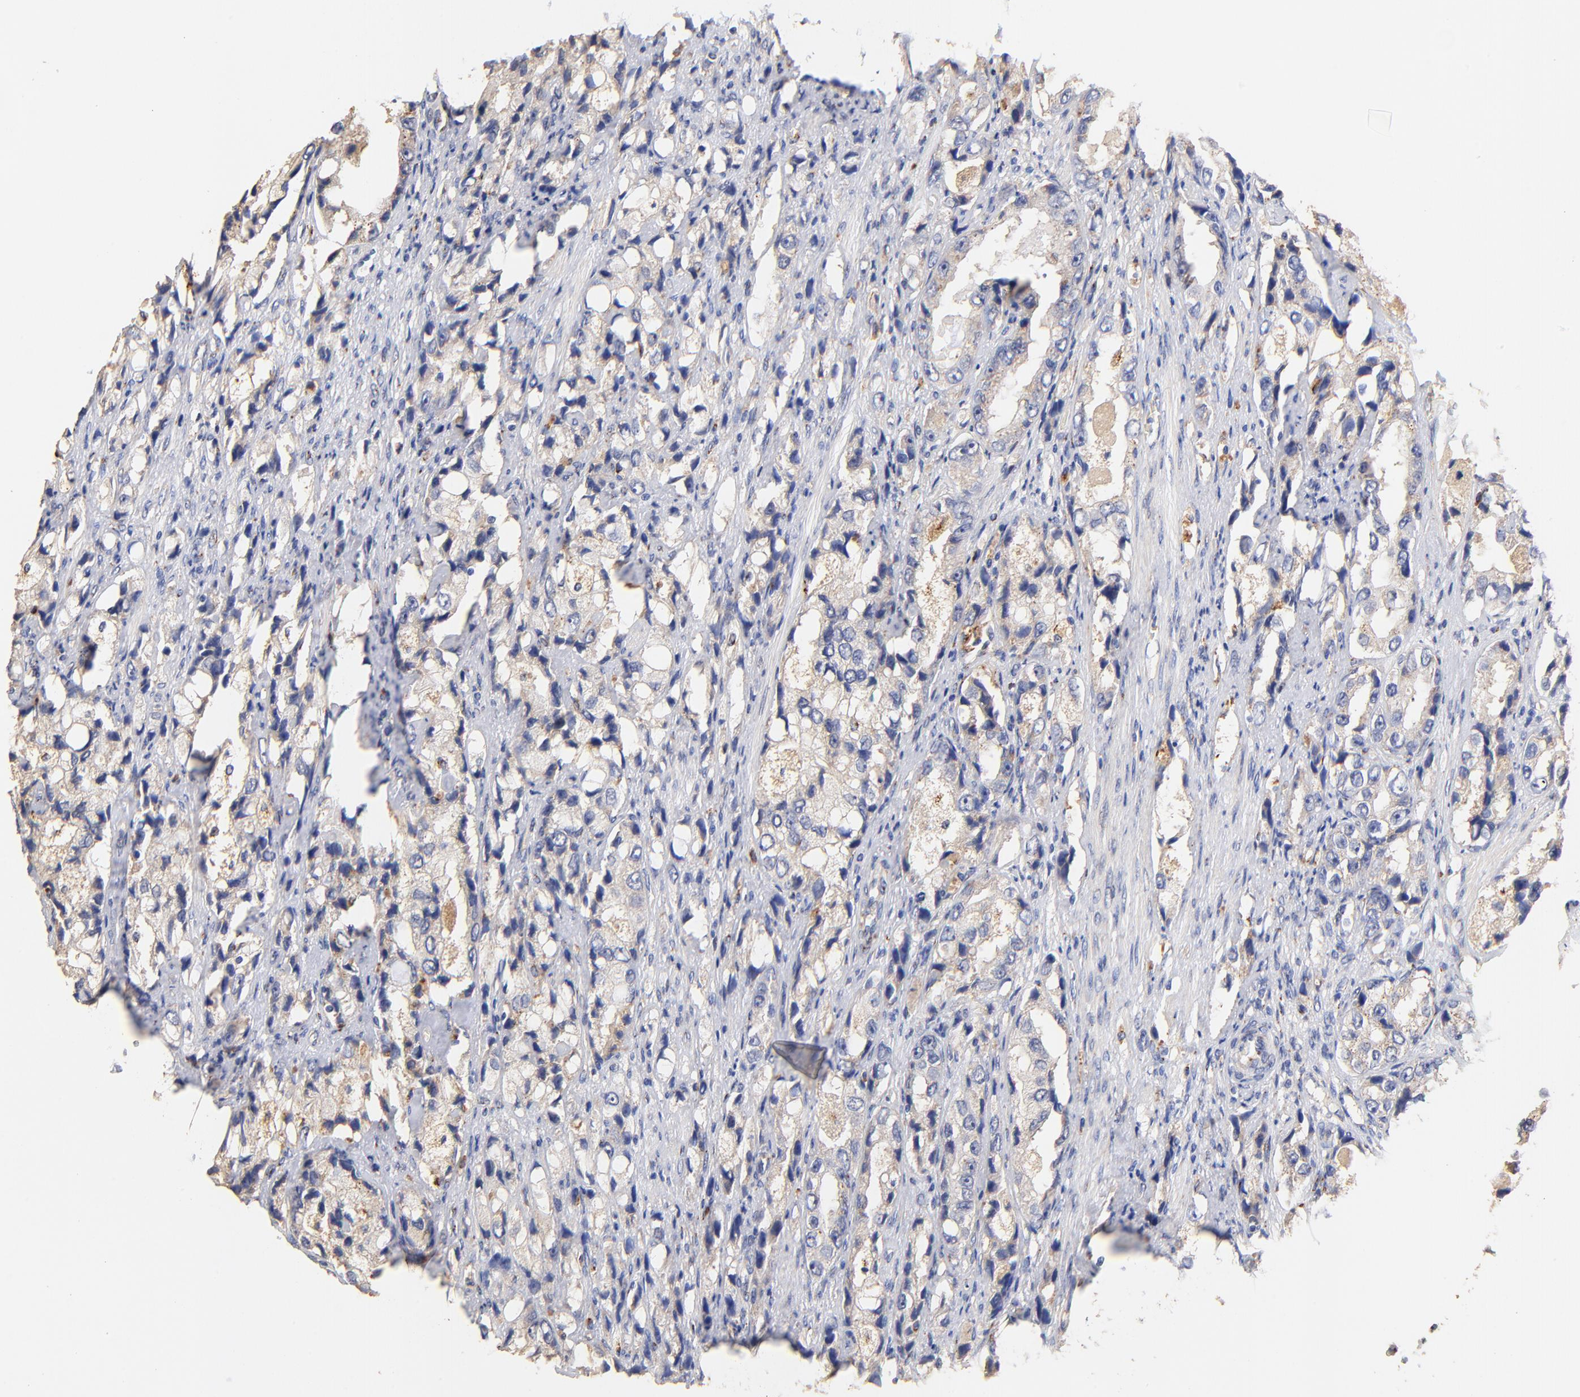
{"staining": {"intensity": "weak", "quantity": "25%-75%", "location": "cytoplasmic/membranous"}, "tissue": "prostate cancer", "cell_type": "Tumor cells", "image_type": "cancer", "snomed": [{"axis": "morphology", "description": "Adenocarcinoma, High grade"}, {"axis": "topography", "description": "Prostate"}], "caption": "Protein staining demonstrates weak cytoplasmic/membranous positivity in about 25%-75% of tumor cells in prostate cancer (adenocarcinoma (high-grade)).", "gene": "FMNL3", "patient": {"sex": "male", "age": 63}}